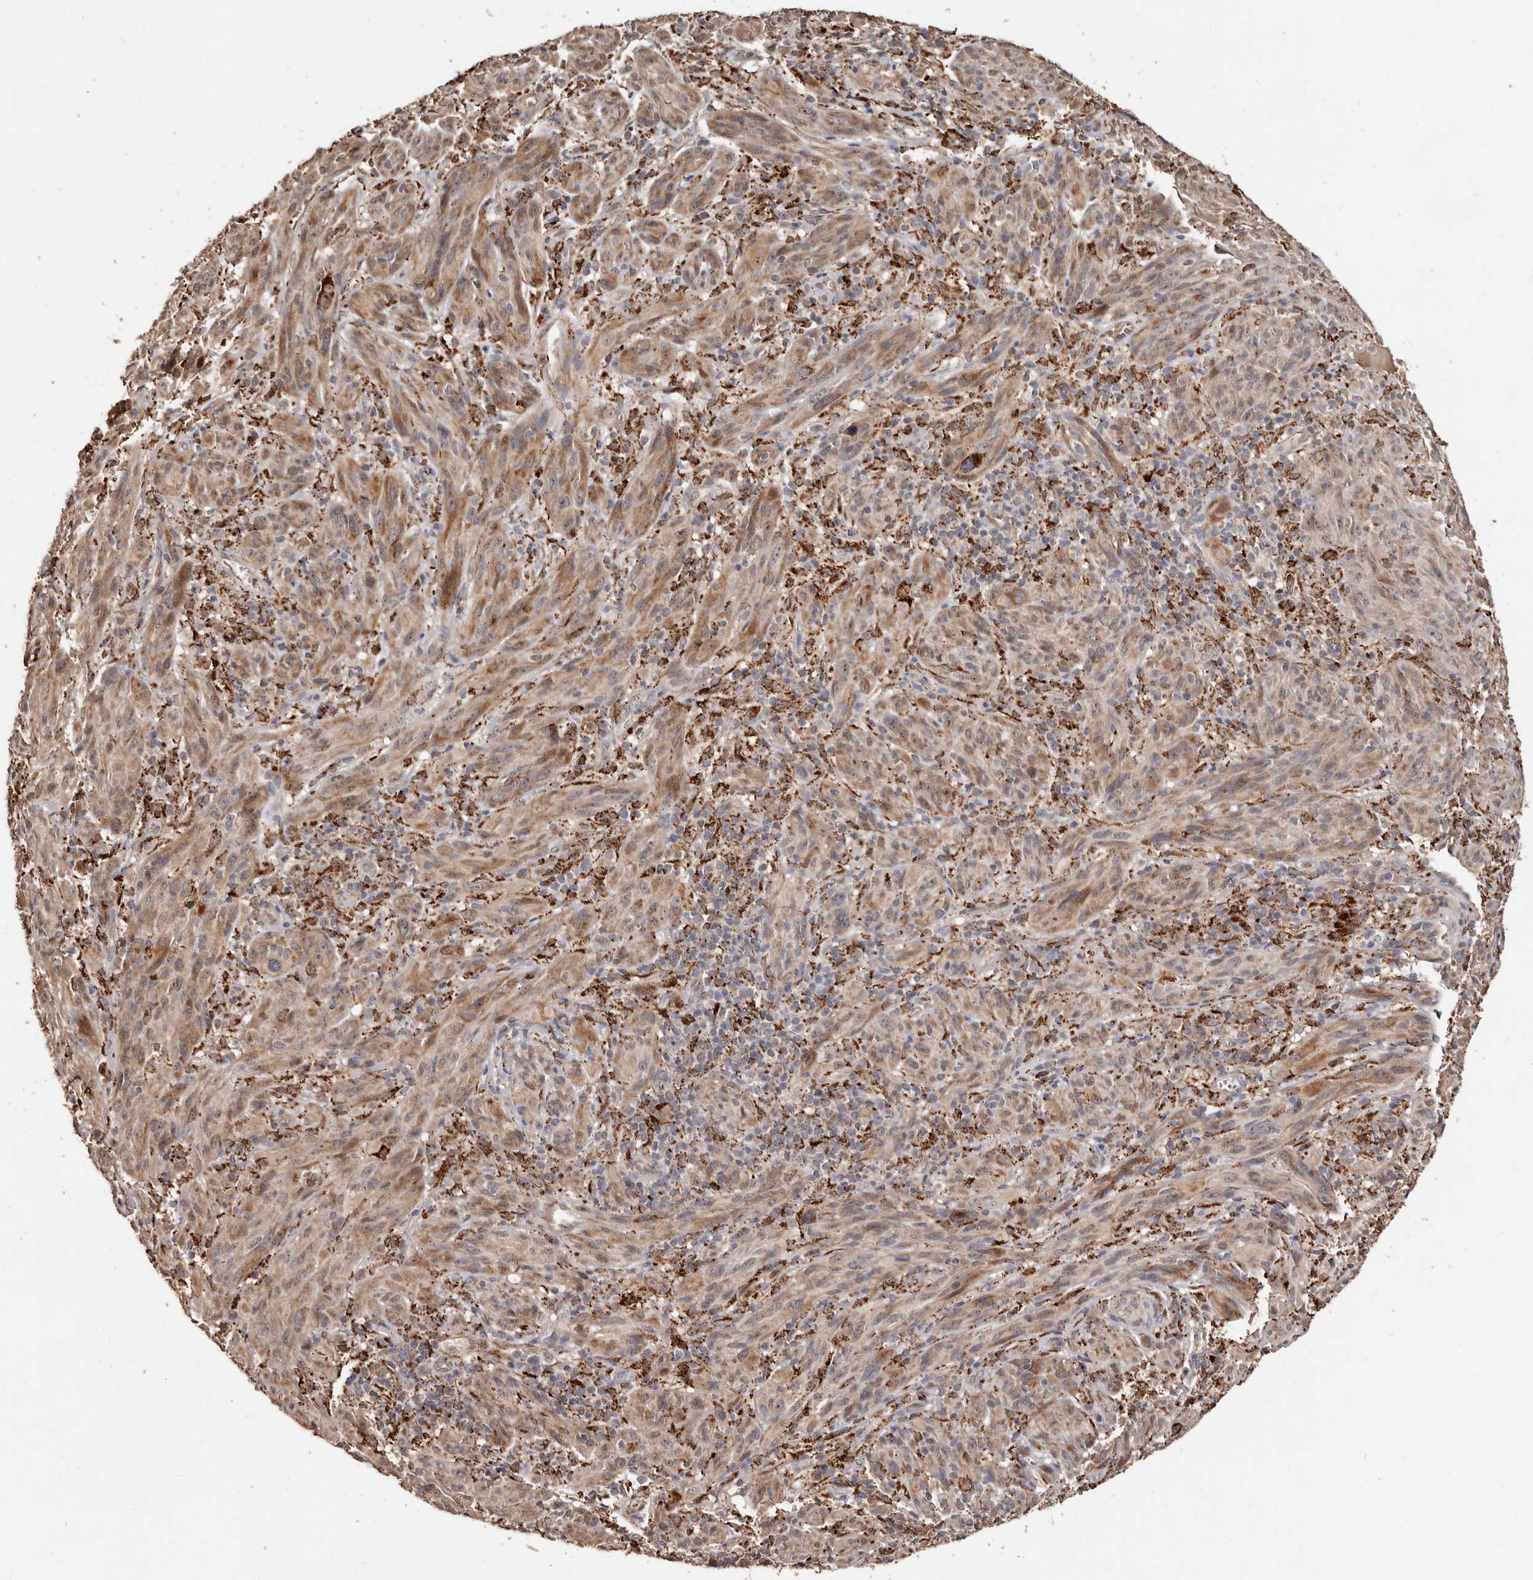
{"staining": {"intensity": "moderate", "quantity": ">75%", "location": "cytoplasmic/membranous"}, "tissue": "melanoma", "cell_type": "Tumor cells", "image_type": "cancer", "snomed": [{"axis": "morphology", "description": "Malignant melanoma, NOS"}, {"axis": "topography", "description": "Skin of head"}], "caption": "The photomicrograph reveals a brown stain indicating the presence of a protein in the cytoplasmic/membranous of tumor cells in malignant melanoma. Nuclei are stained in blue.", "gene": "AKAP7", "patient": {"sex": "male", "age": 96}}